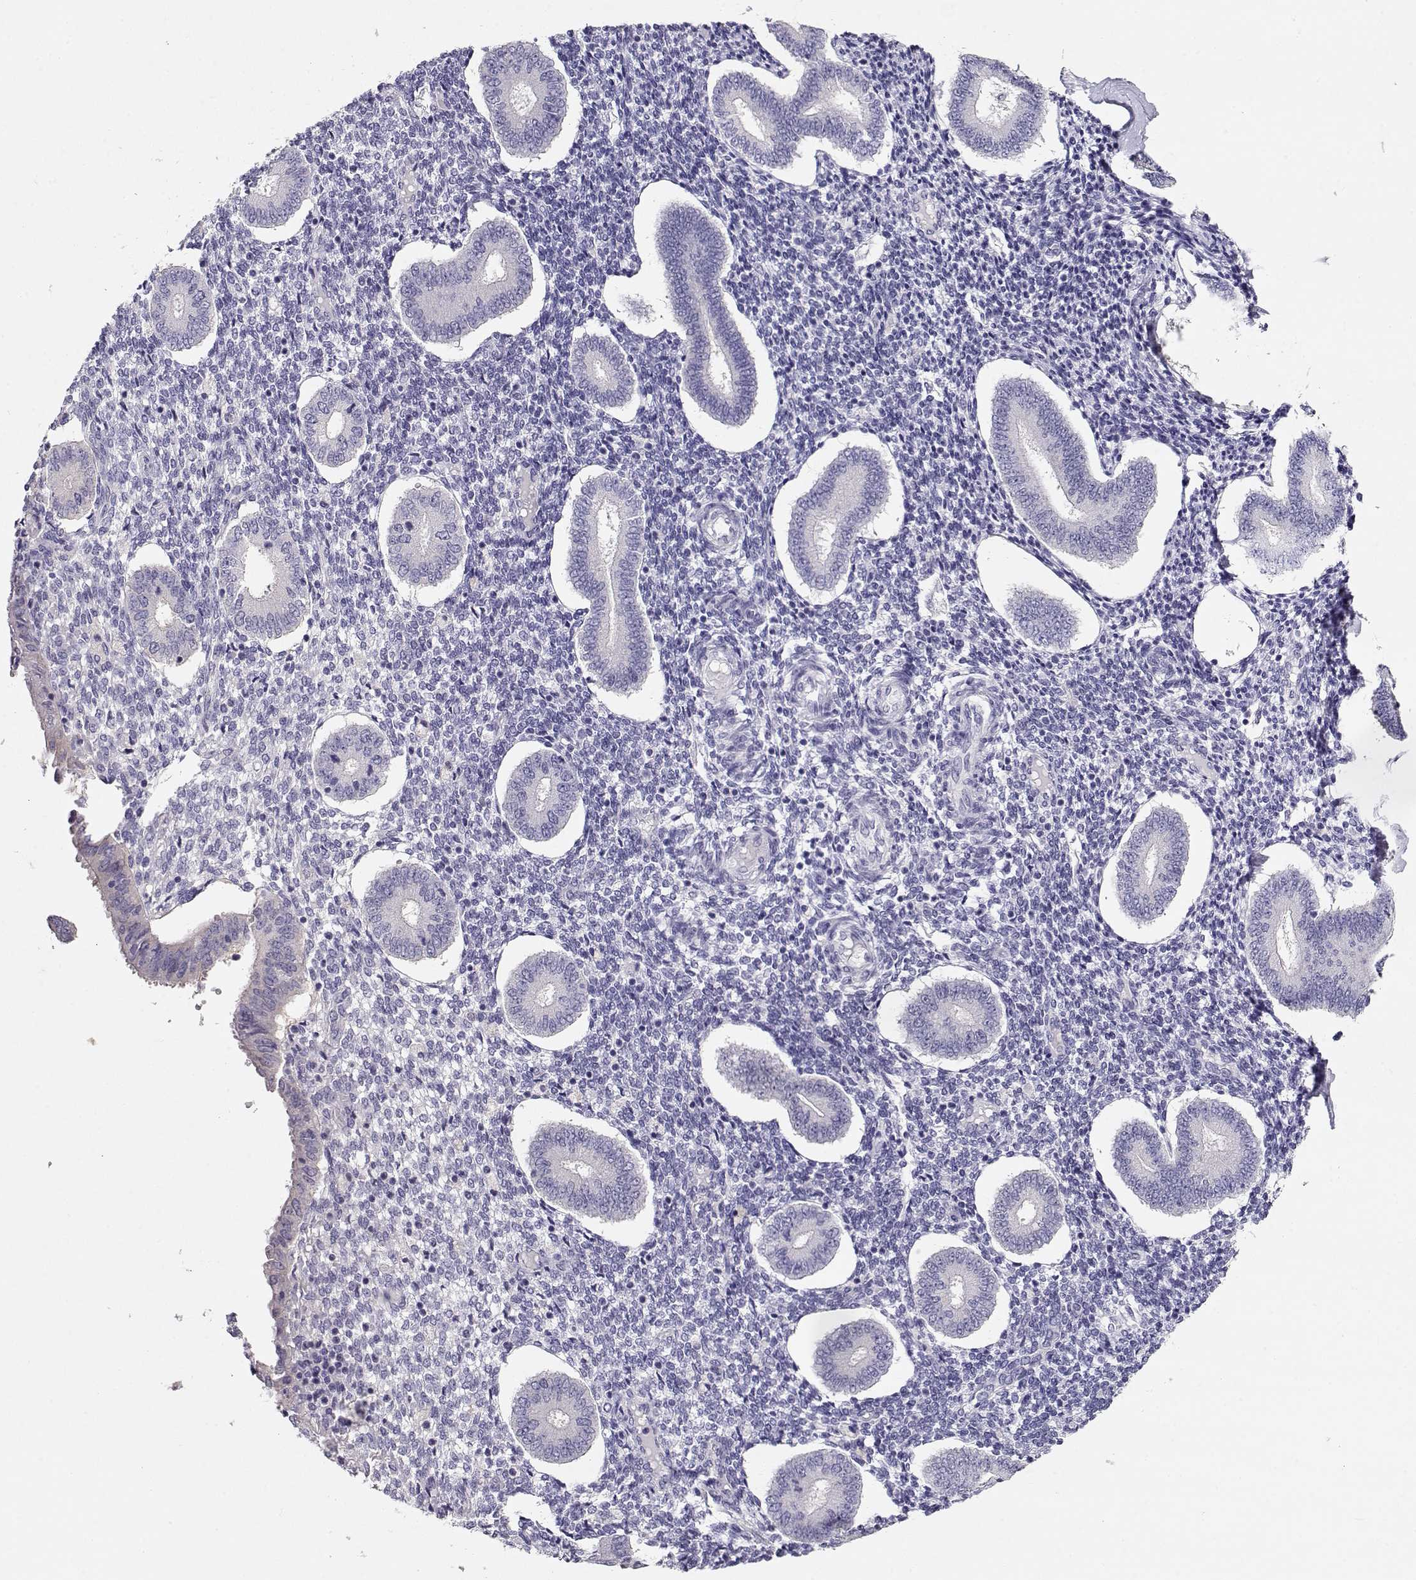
{"staining": {"intensity": "negative", "quantity": "none", "location": "none"}, "tissue": "endometrium", "cell_type": "Cells in endometrial stroma", "image_type": "normal", "snomed": [{"axis": "morphology", "description": "Normal tissue, NOS"}, {"axis": "topography", "description": "Endometrium"}], "caption": "There is no significant positivity in cells in endometrial stroma of endometrium. Brightfield microscopy of IHC stained with DAB (3,3'-diaminobenzidine) (brown) and hematoxylin (blue), captured at high magnification.", "gene": "NDRG4", "patient": {"sex": "female", "age": 40}}